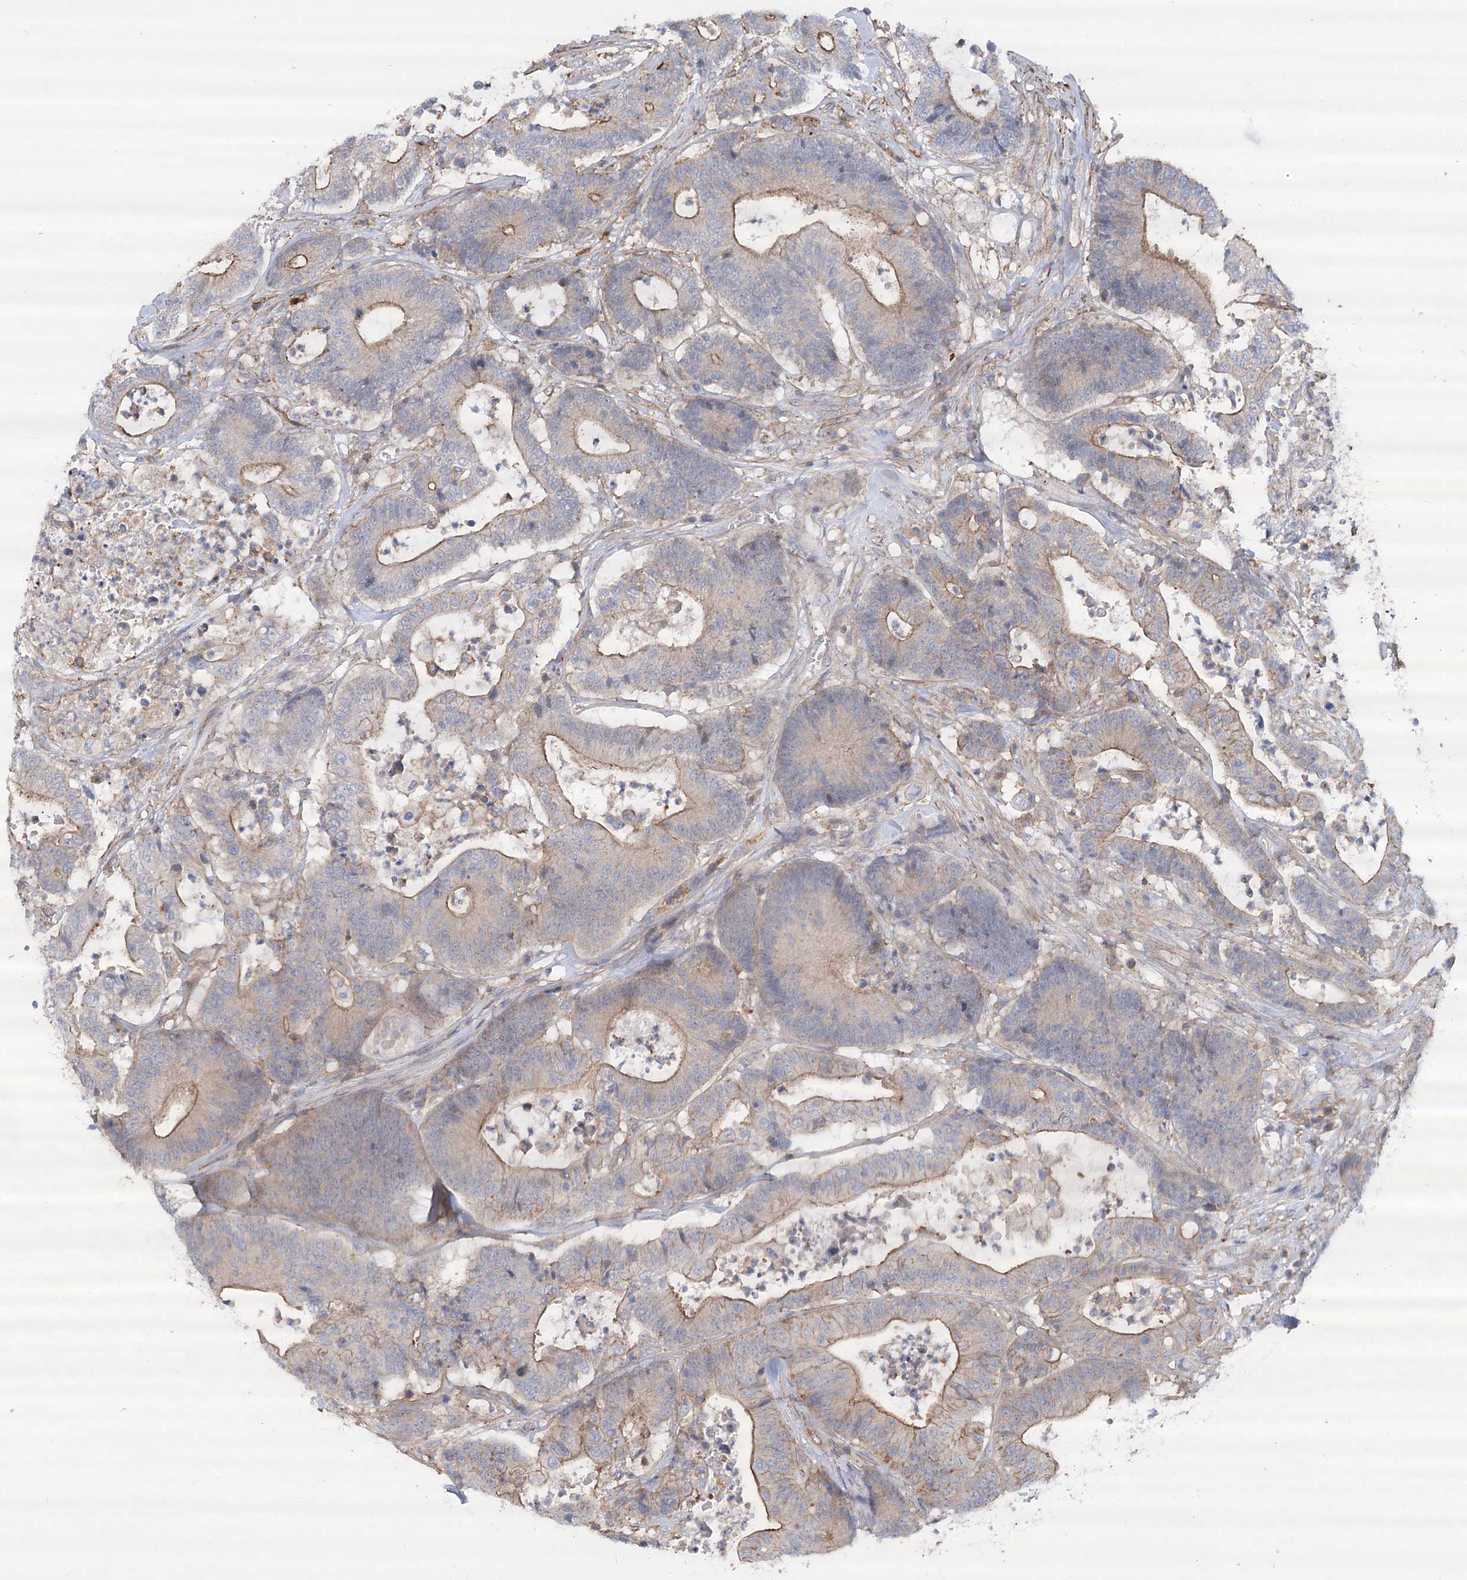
{"staining": {"intensity": "weak", "quantity": "25%-75%", "location": "cytoplasmic/membranous"}, "tissue": "colorectal cancer", "cell_type": "Tumor cells", "image_type": "cancer", "snomed": [{"axis": "morphology", "description": "Adenocarcinoma, NOS"}, {"axis": "topography", "description": "Colon"}], "caption": "A brown stain labels weak cytoplasmic/membranous staining of a protein in colorectal cancer (adenocarcinoma) tumor cells.", "gene": "LARP1B", "patient": {"sex": "female", "age": 84}}